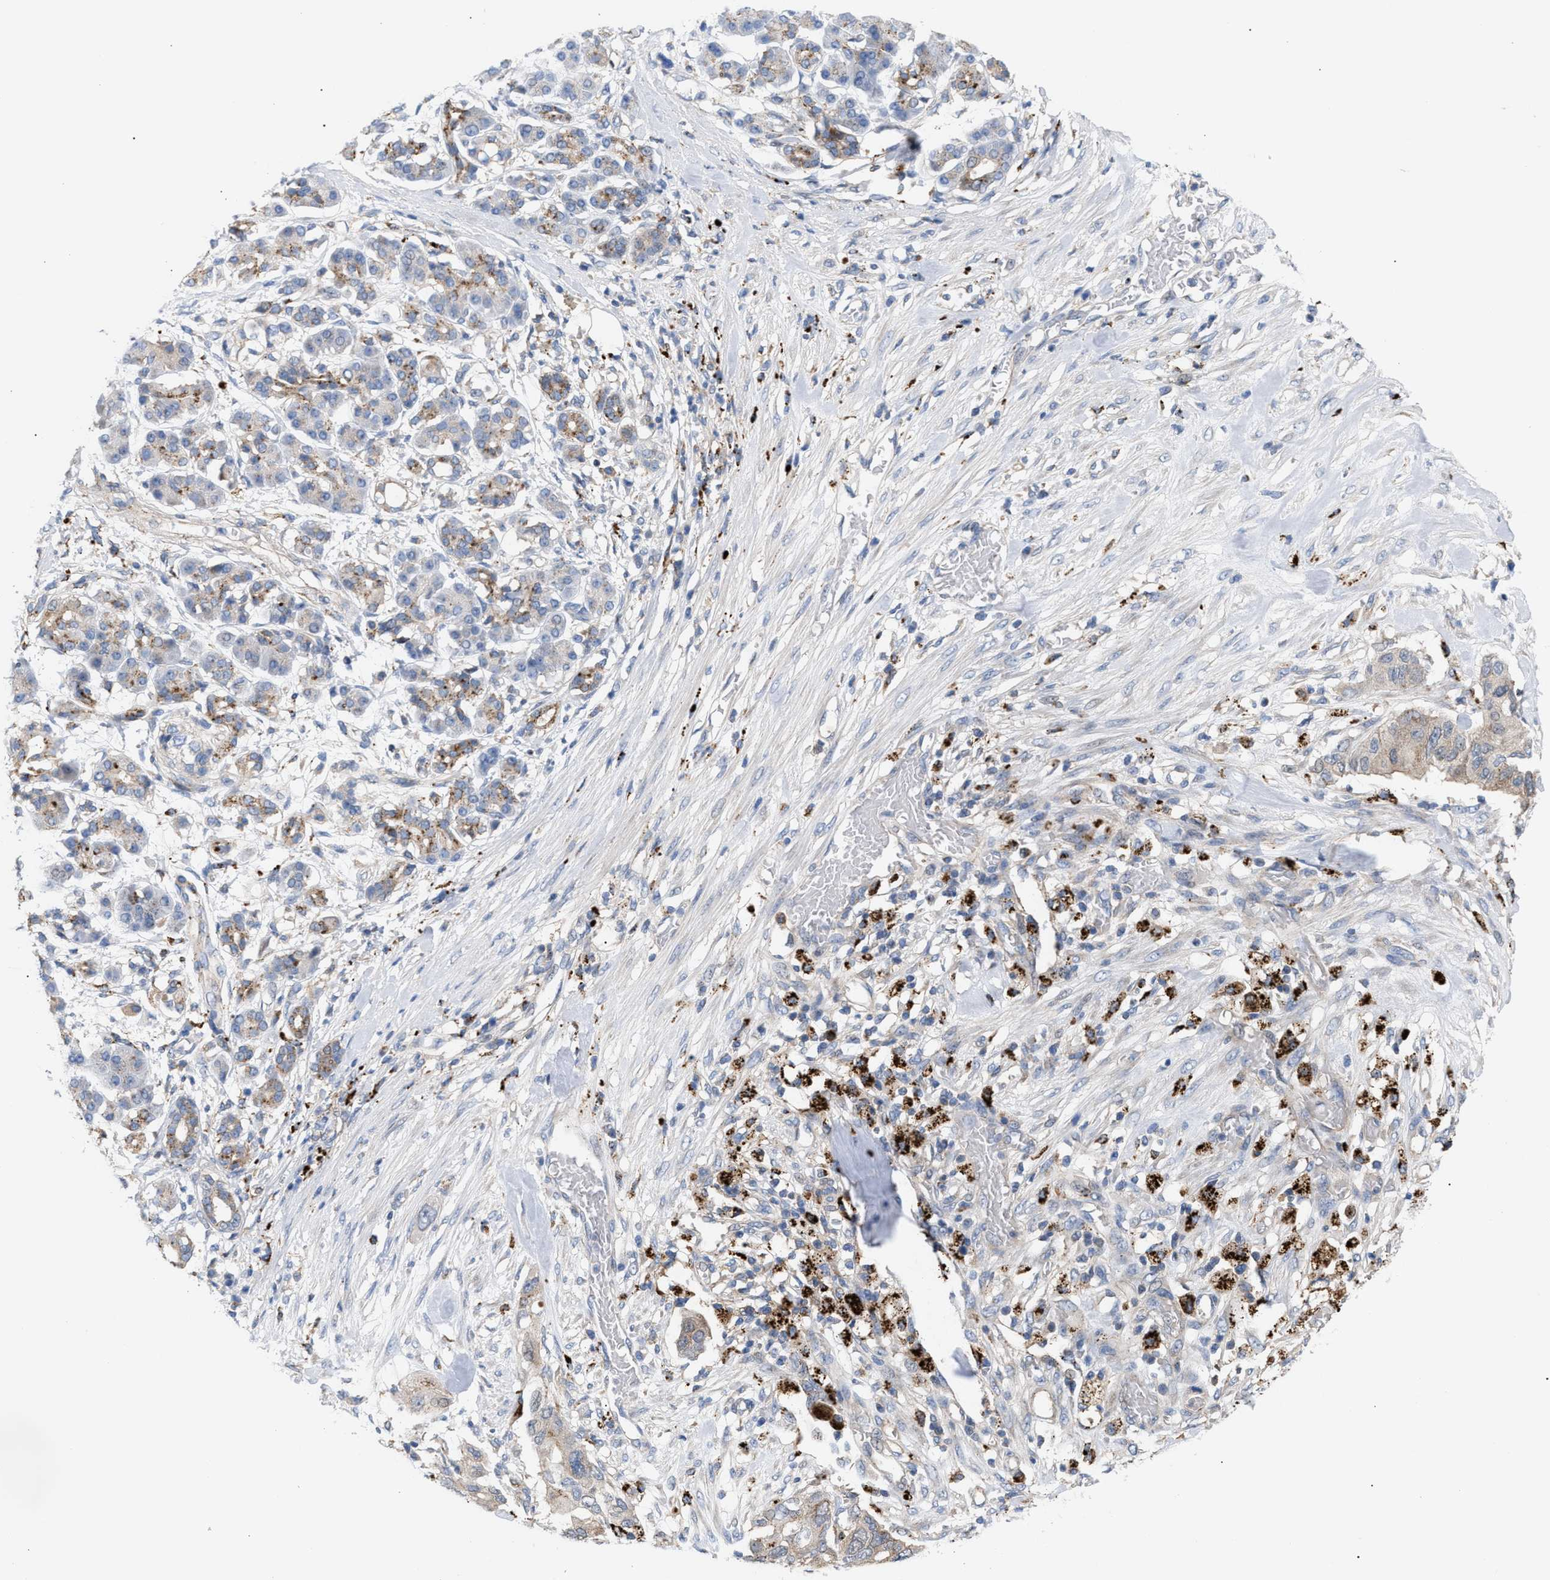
{"staining": {"intensity": "negative", "quantity": "none", "location": "none"}, "tissue": "pancreatic cancer", "cell_type": "Tumor cells", "image_type": "cancer", "snomed": [{"axis": "morphology", "description": "Adenocarcinoma, NOS"}, {"axis": "topography", "description": "Pancreas"}], "caption": "Image shows no significant protein positivity in tumor cells of pancreatic adenocarcinoma.", "gene": "MBTD1", "patient": {"sex": "female", "age": 56}}